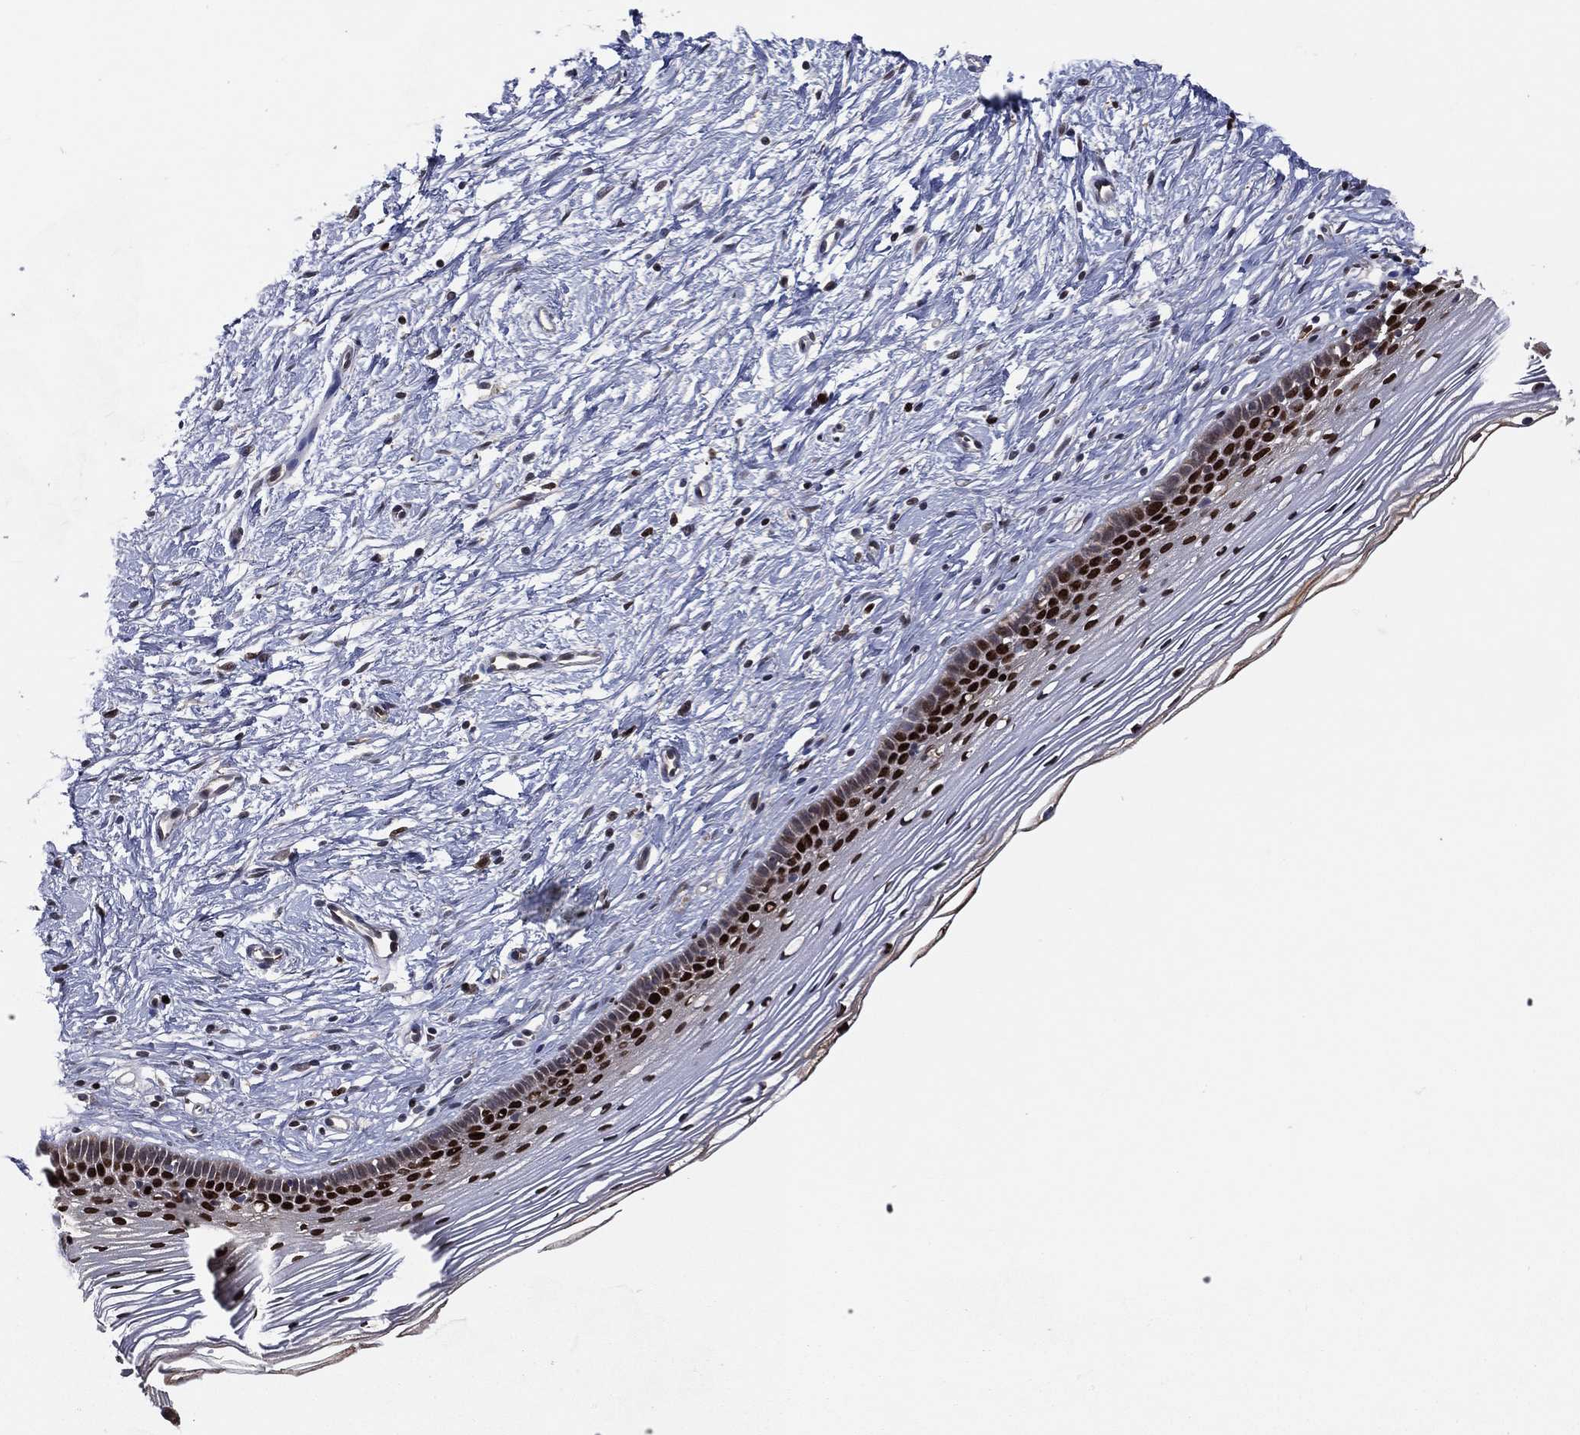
{"staining": {"intensity": "moderate", "quantity": "<25%", "location": "nuclear"}, "tissue": "cervix", "cell_type": "Glandular cells", "image_type": "normal", "snomed": [{"axis": "morphology", "description": "Normal tissue, NOS"}, {"axis": "topography", "description": "Cervix"}], "caption": "Immunohistochemical staining of benign human cervix displays moderate nuclear protein staining in approximately <25% of glandular cells.", "gene": "PSMA1", "patient": {"sex": "female", "age": 39}}